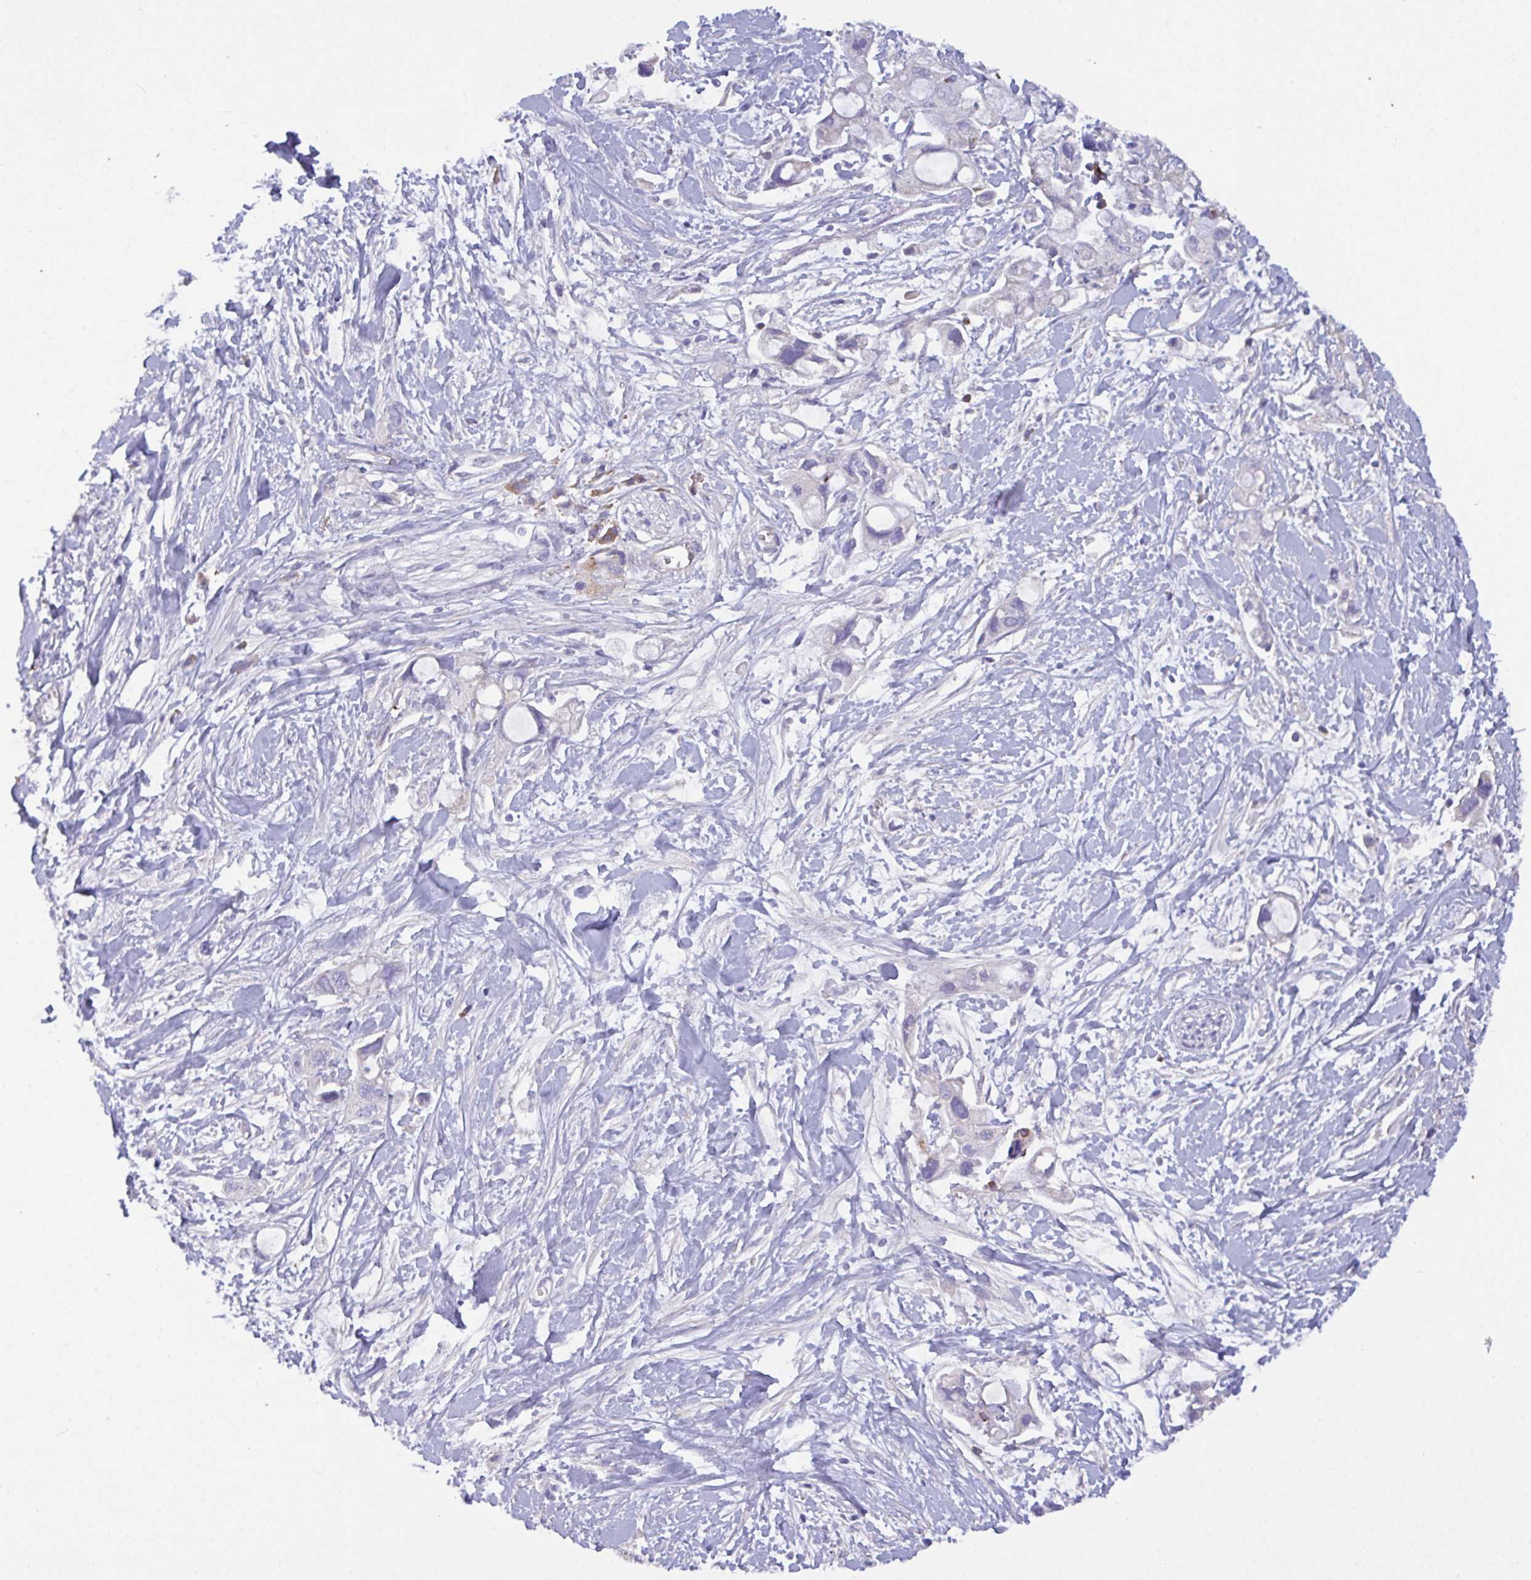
{"staining": {"intensity": "negative", "quantity": "none", "location": "none"}, "tissue": "pancreatic cancer", "cell_type": "Tumor cells", "image_type": "cancer", "snomed": [{"axis": "morphology", "description": "Adenocarcinoma, NOS"}, {"axis": "topography", "description": "Pancreas"}], "caption": "Image shows no significant protein positivity in tumor cells of pancreatic adenocarcinoma.", "gene": "SLC66A1", "patient": {"sex": "female", "age": 56}}